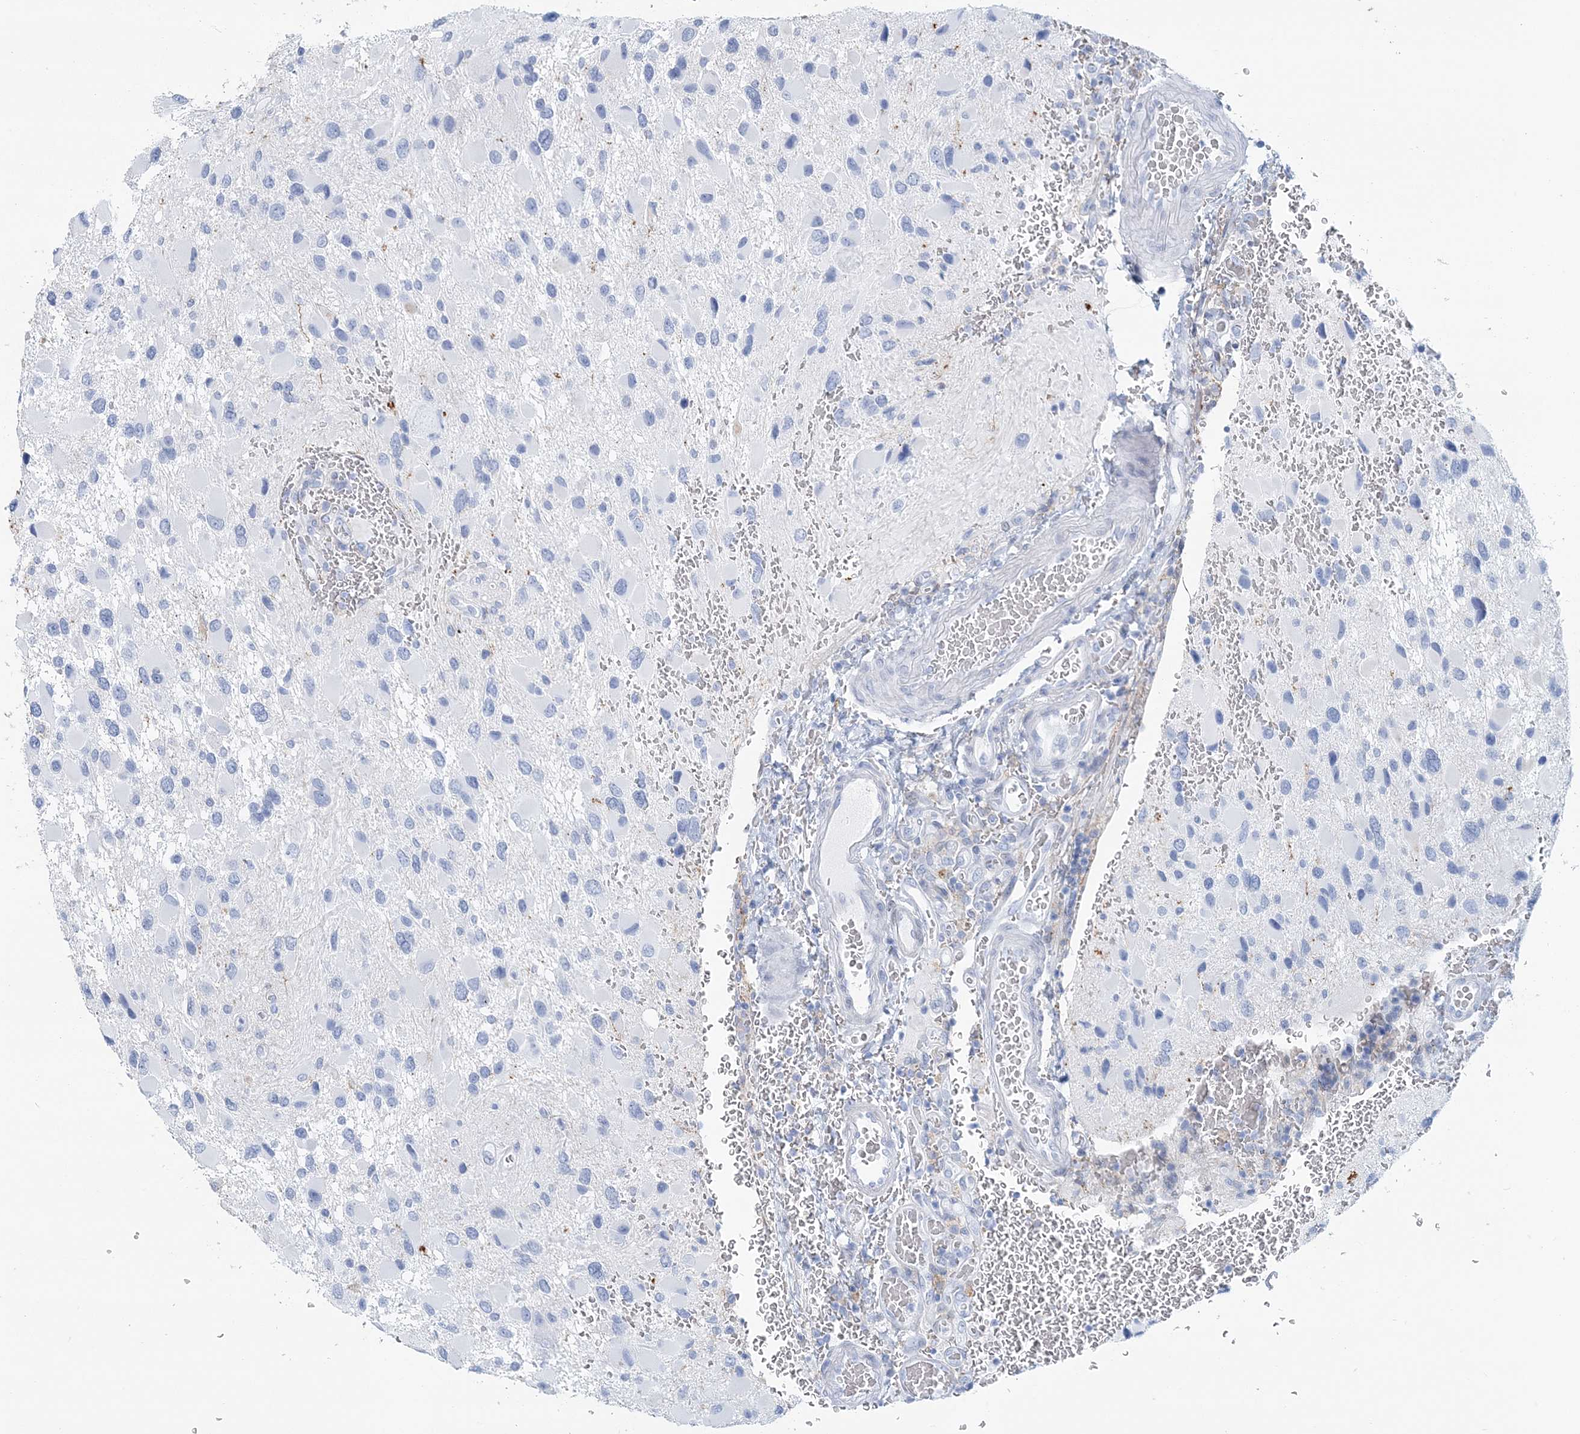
{"staining": {"intensity": "negative", "quantity": "none", "location": "none"}, "tissue": "glioma", "cell_type": "Tumor cells", "image_type": "cancer", "snomed": [{"axis": "morphology", "description": "Glioma, malignant, High grade"}, {"axis": "topography", "description": "Brain"}], "caption": "IHC histopathology image of neoplastic tissue: malignant high-grade glioma stained with DAB (3,3'-diaminobenzidine) reveals no significant protein expression in tumor cells.", "gene": "NKX6-1", "patient": {"sex": "male", "age": 53}}